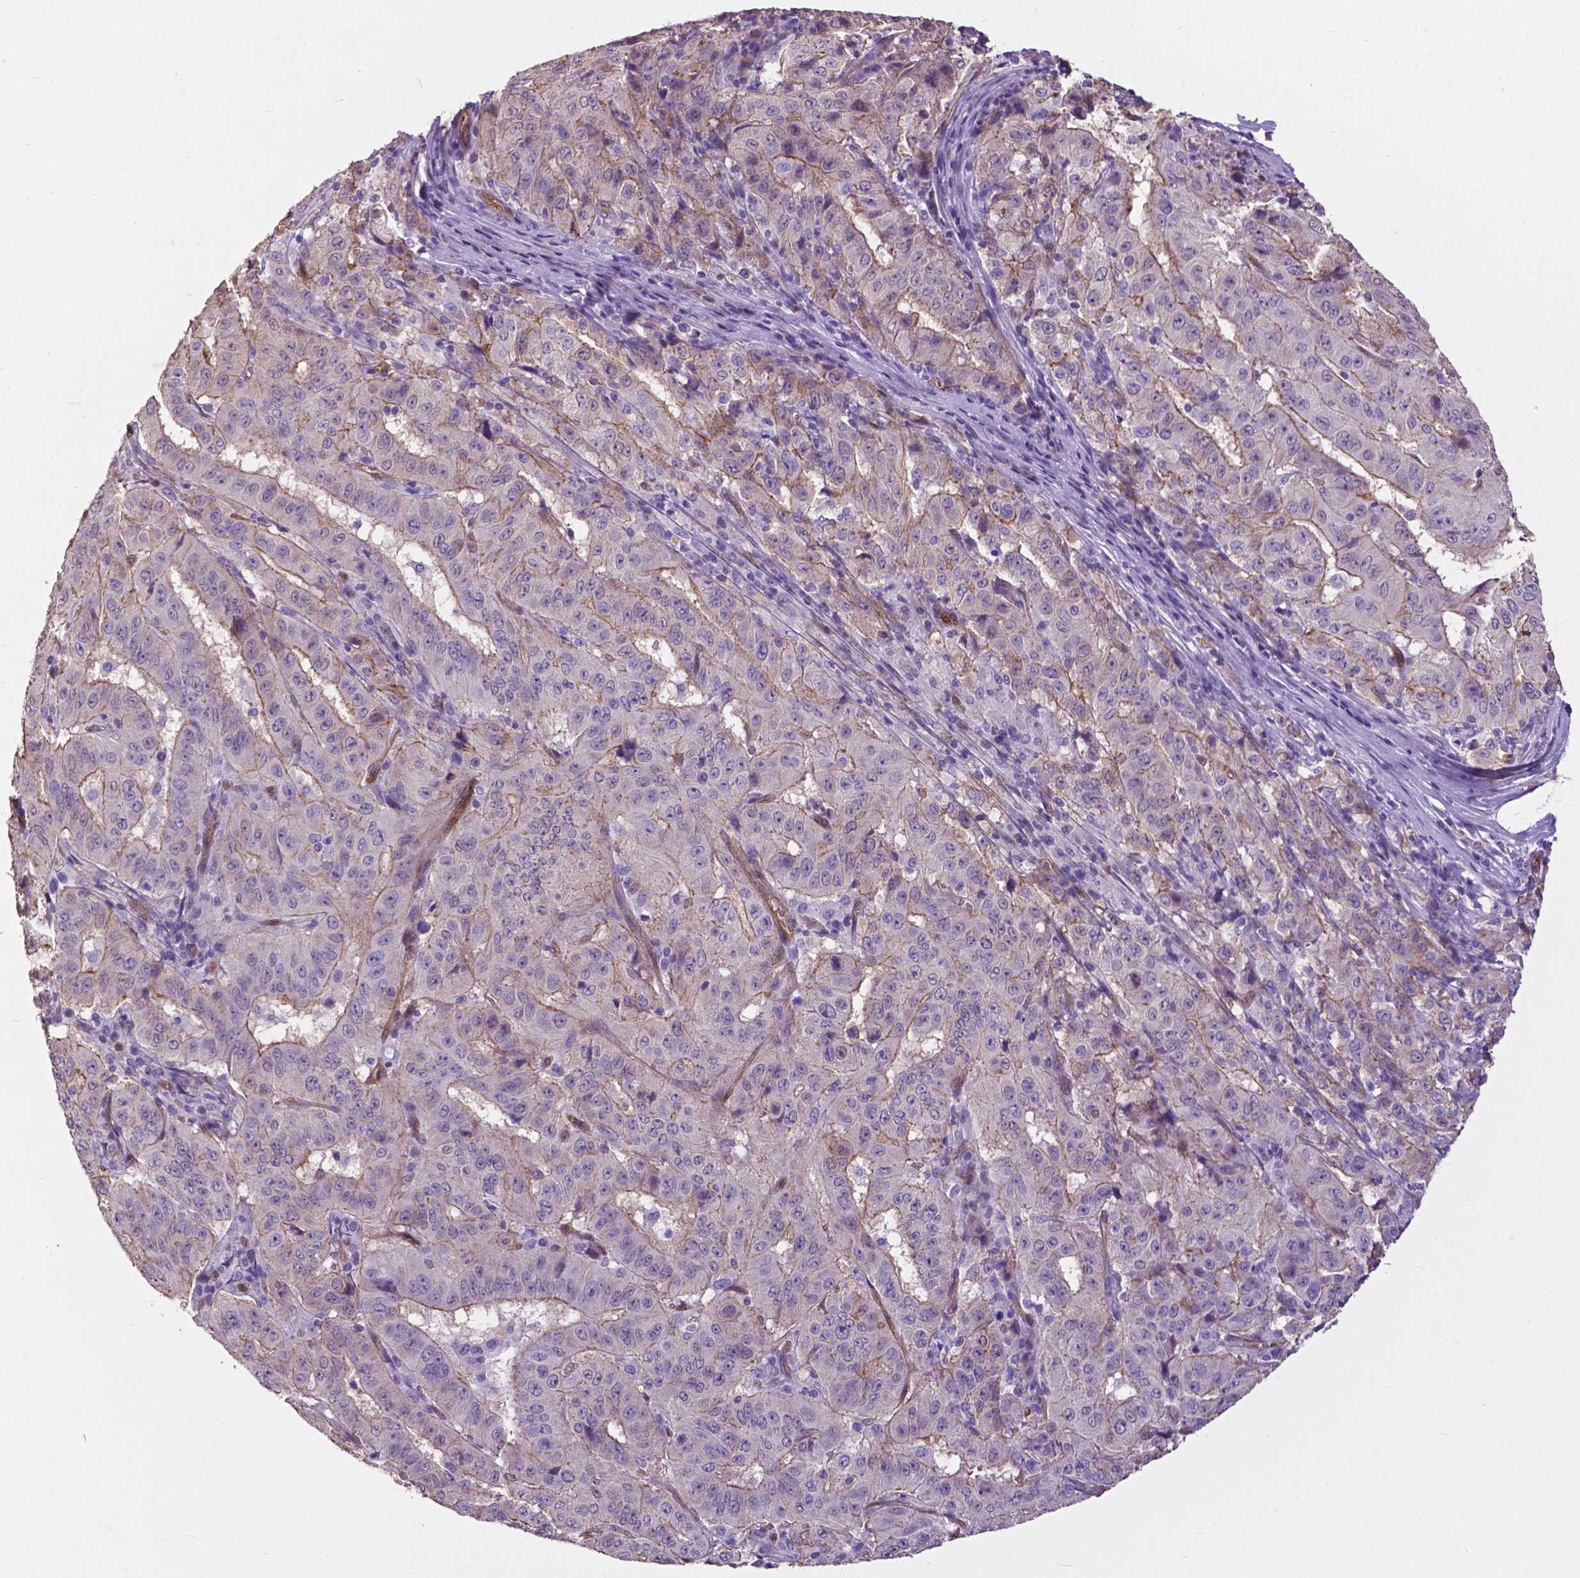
{"staining": {"intensity": "weak", "quantity": "25%-75%", "location": "cytoplasmic/membranous"}, "tissue": "pancreatic cancer", "cell_type": "Tumor cells", "image_type": "cancer", "snomed": [{"axis": "morphology", "description": "Adenocarcinoma, NOS"}, {"axis": "topography", "description": "Pancreas"}], "caption": "Brown immunohistochemical staining in human pancreatic cancer (adenocarcinoma) exhibits weak cytoplasmic/membranous expression in about 25%-75% of tumor cells. Immunohistochemistry stains the protein in brown and the nuclei are stained blue.", "gene": "PDLIM1", "patient": {"sex": "male", "age": 63}}